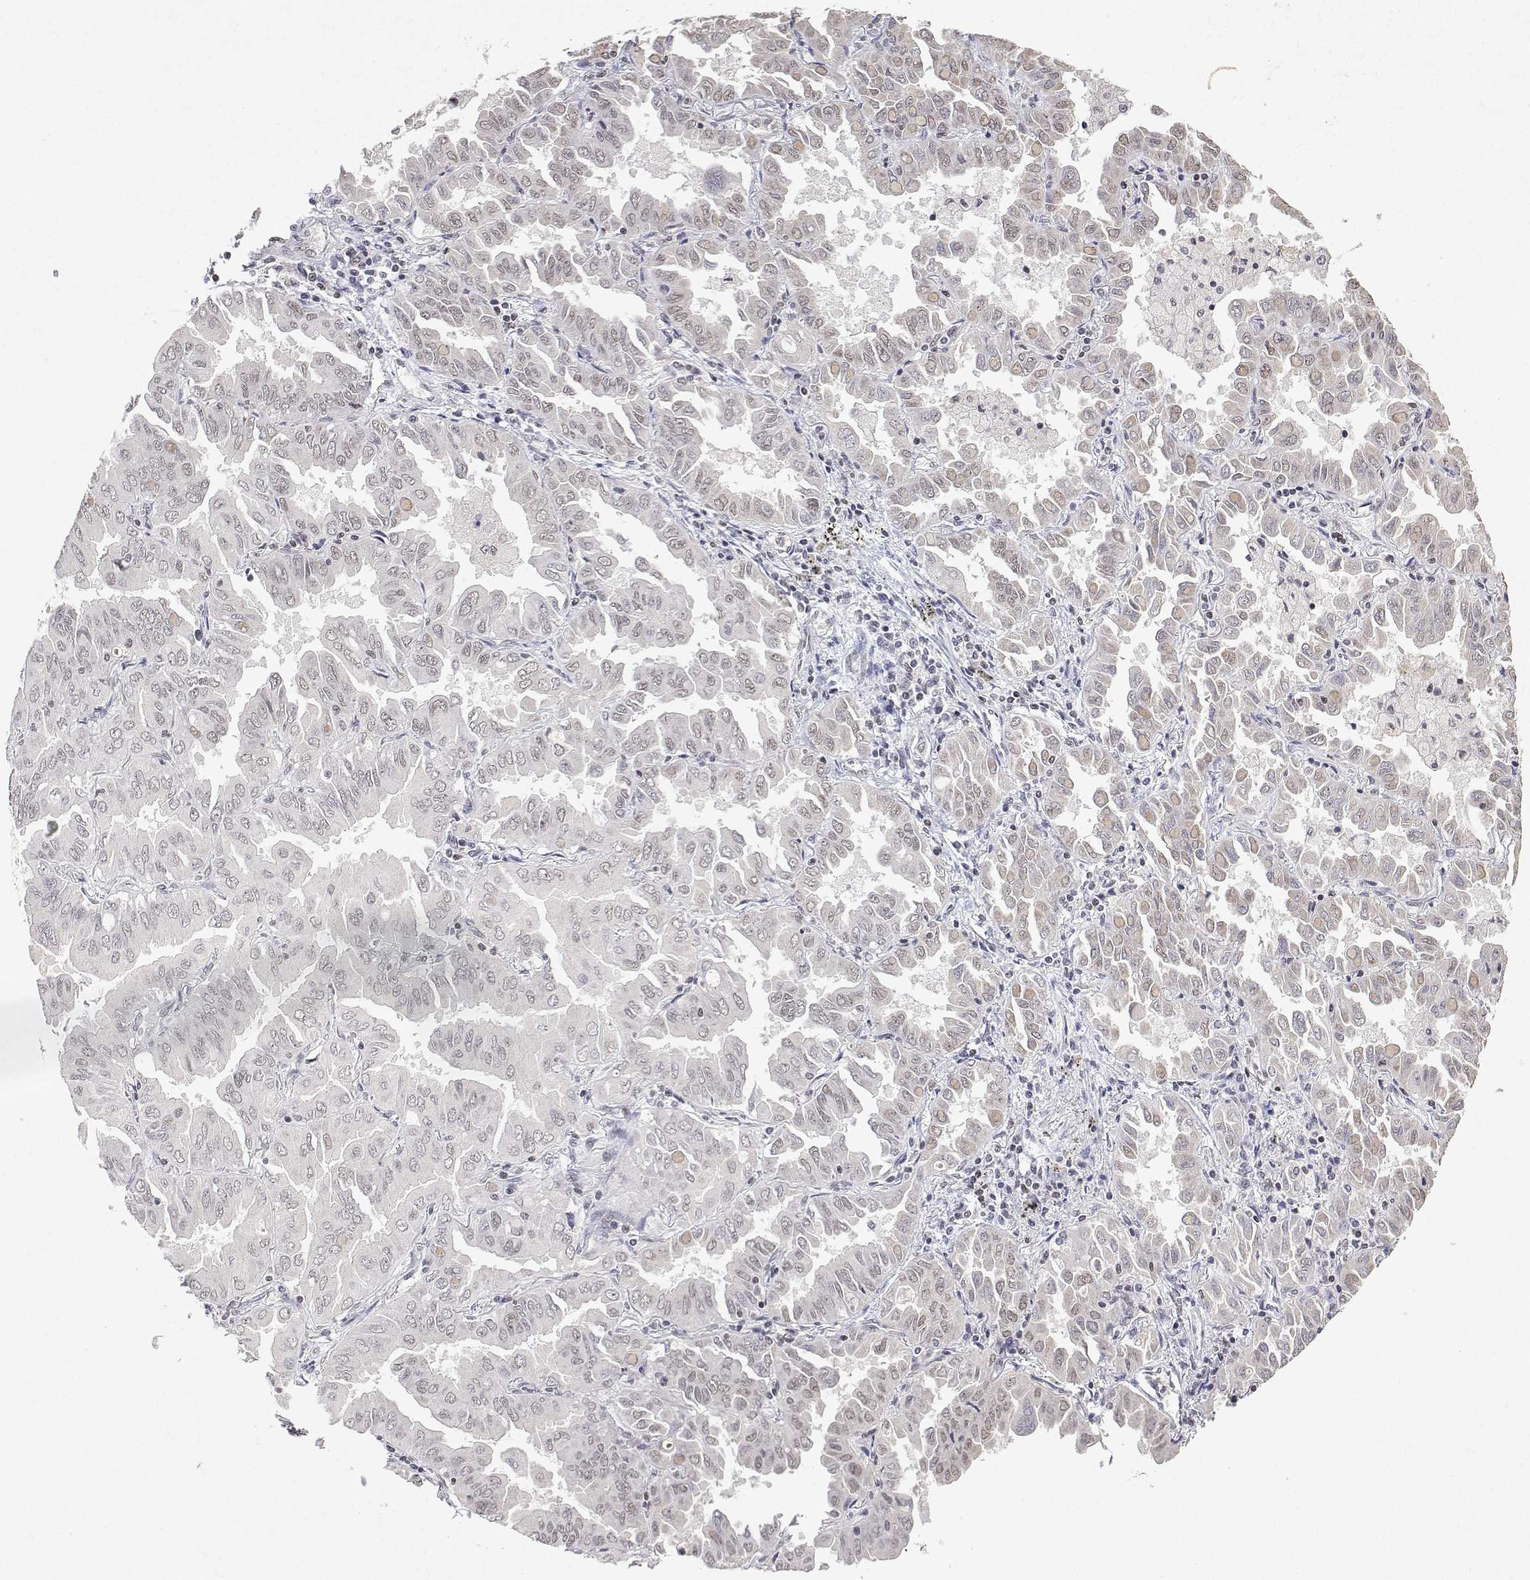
{"staining": {"intensity": "weak", "quantity": "<25%", "location": "nuclear"}, "tissue": "lung cancer", "cell_type": "Tumor cells", "image_type": "cancer", "snomed": [{"axis": "morphology", "description": "Adenocarcinoma, NOS"}, {"axis": "topography", "description": "Lung"}], "caption": "Immunohistochemistry (IHC) image of human lung cancer stained for a protein (brown), which reveals no expression in tumor cells.", "gene": "XPC", "patient": {"sex": "male", "age": 64}}